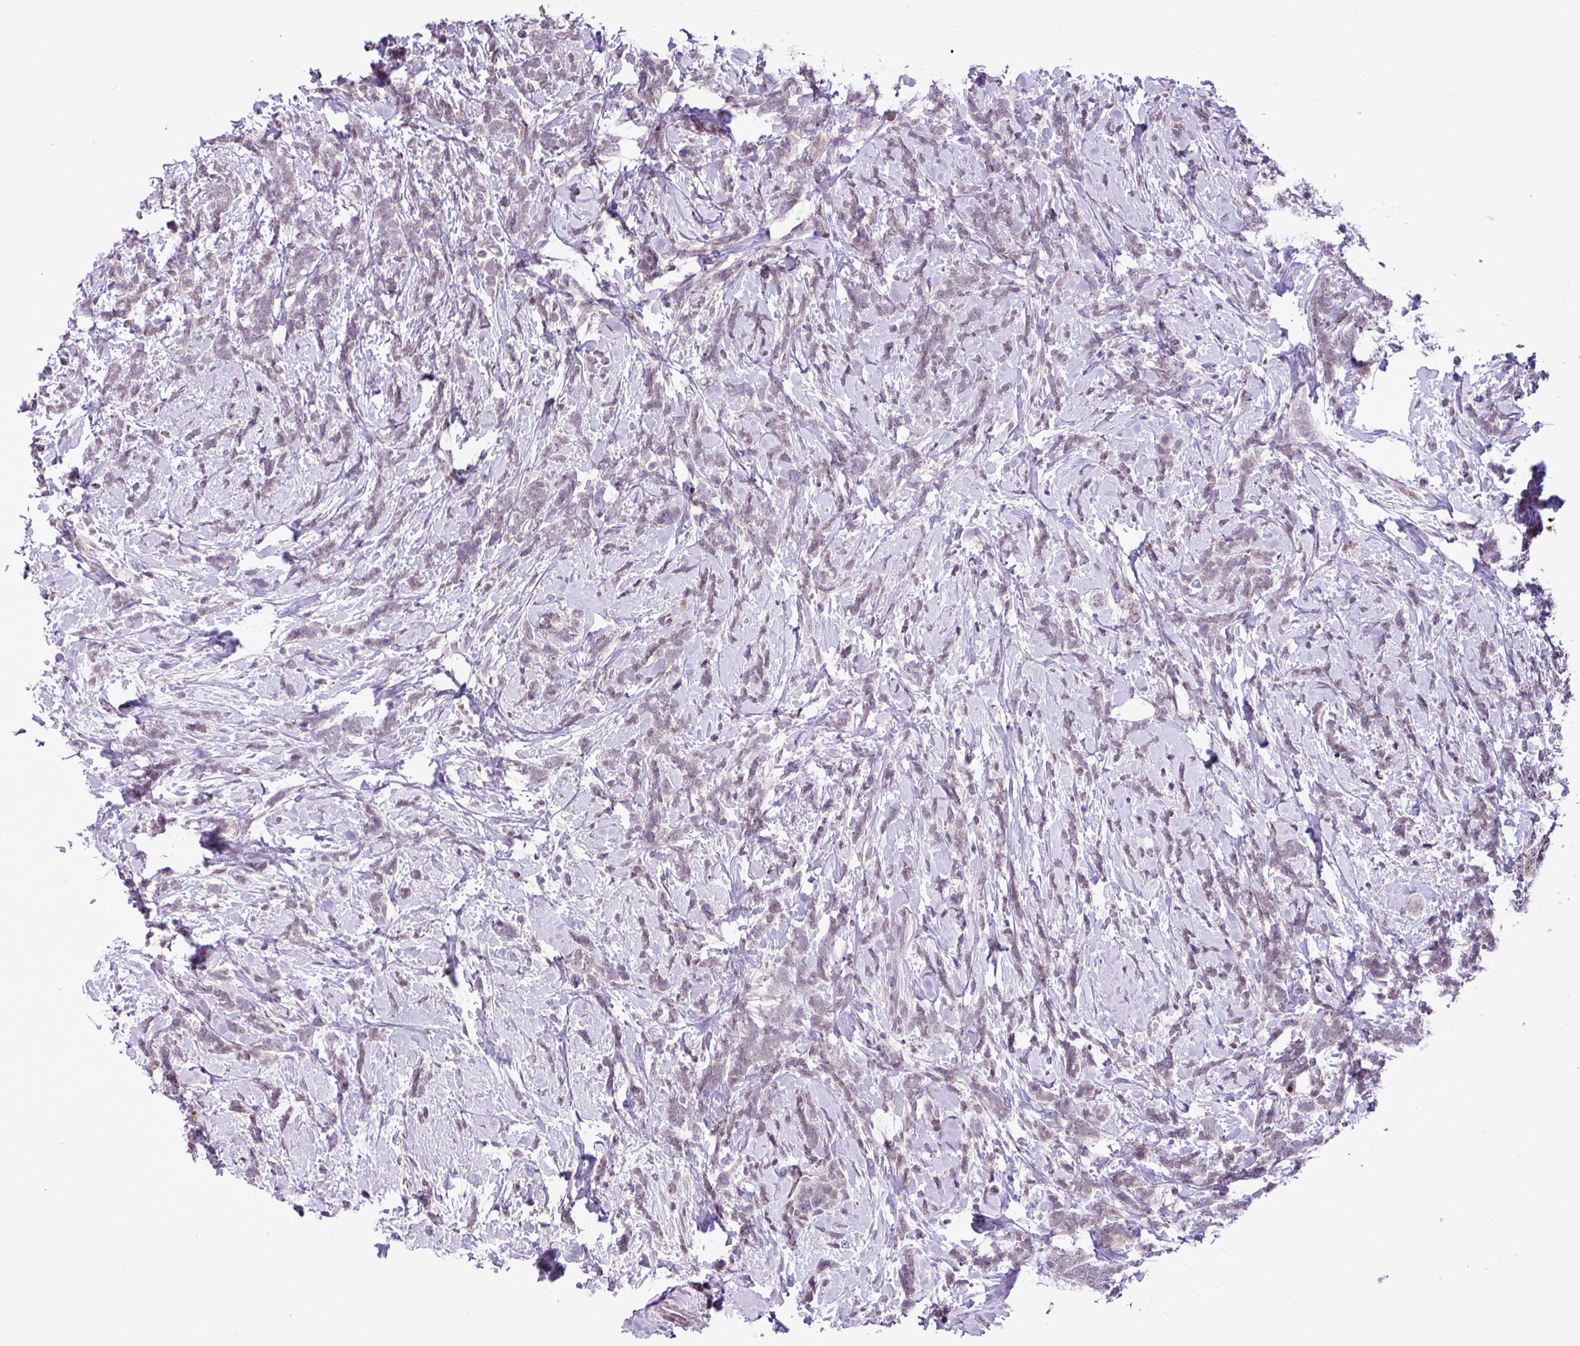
{"staining": {"intensity": "negative", "quantity": "none", "location": "none"}, "tissue": "breast cancer", "cell_type": "Tumor cells", "image_type": "cancer", "snomed": [{"axis": "morphology", "description": "Lobular carcinoma"}, {"axis": "topography", "description": "Breast"}], "caption": "IHC of human breast cancer (lobular carcinoma) reveals no positivity in tumor cells. Nuclei are stained in blue.", "gene": "ZNF354A", "patient": {"sex": "female", "age": 58}}